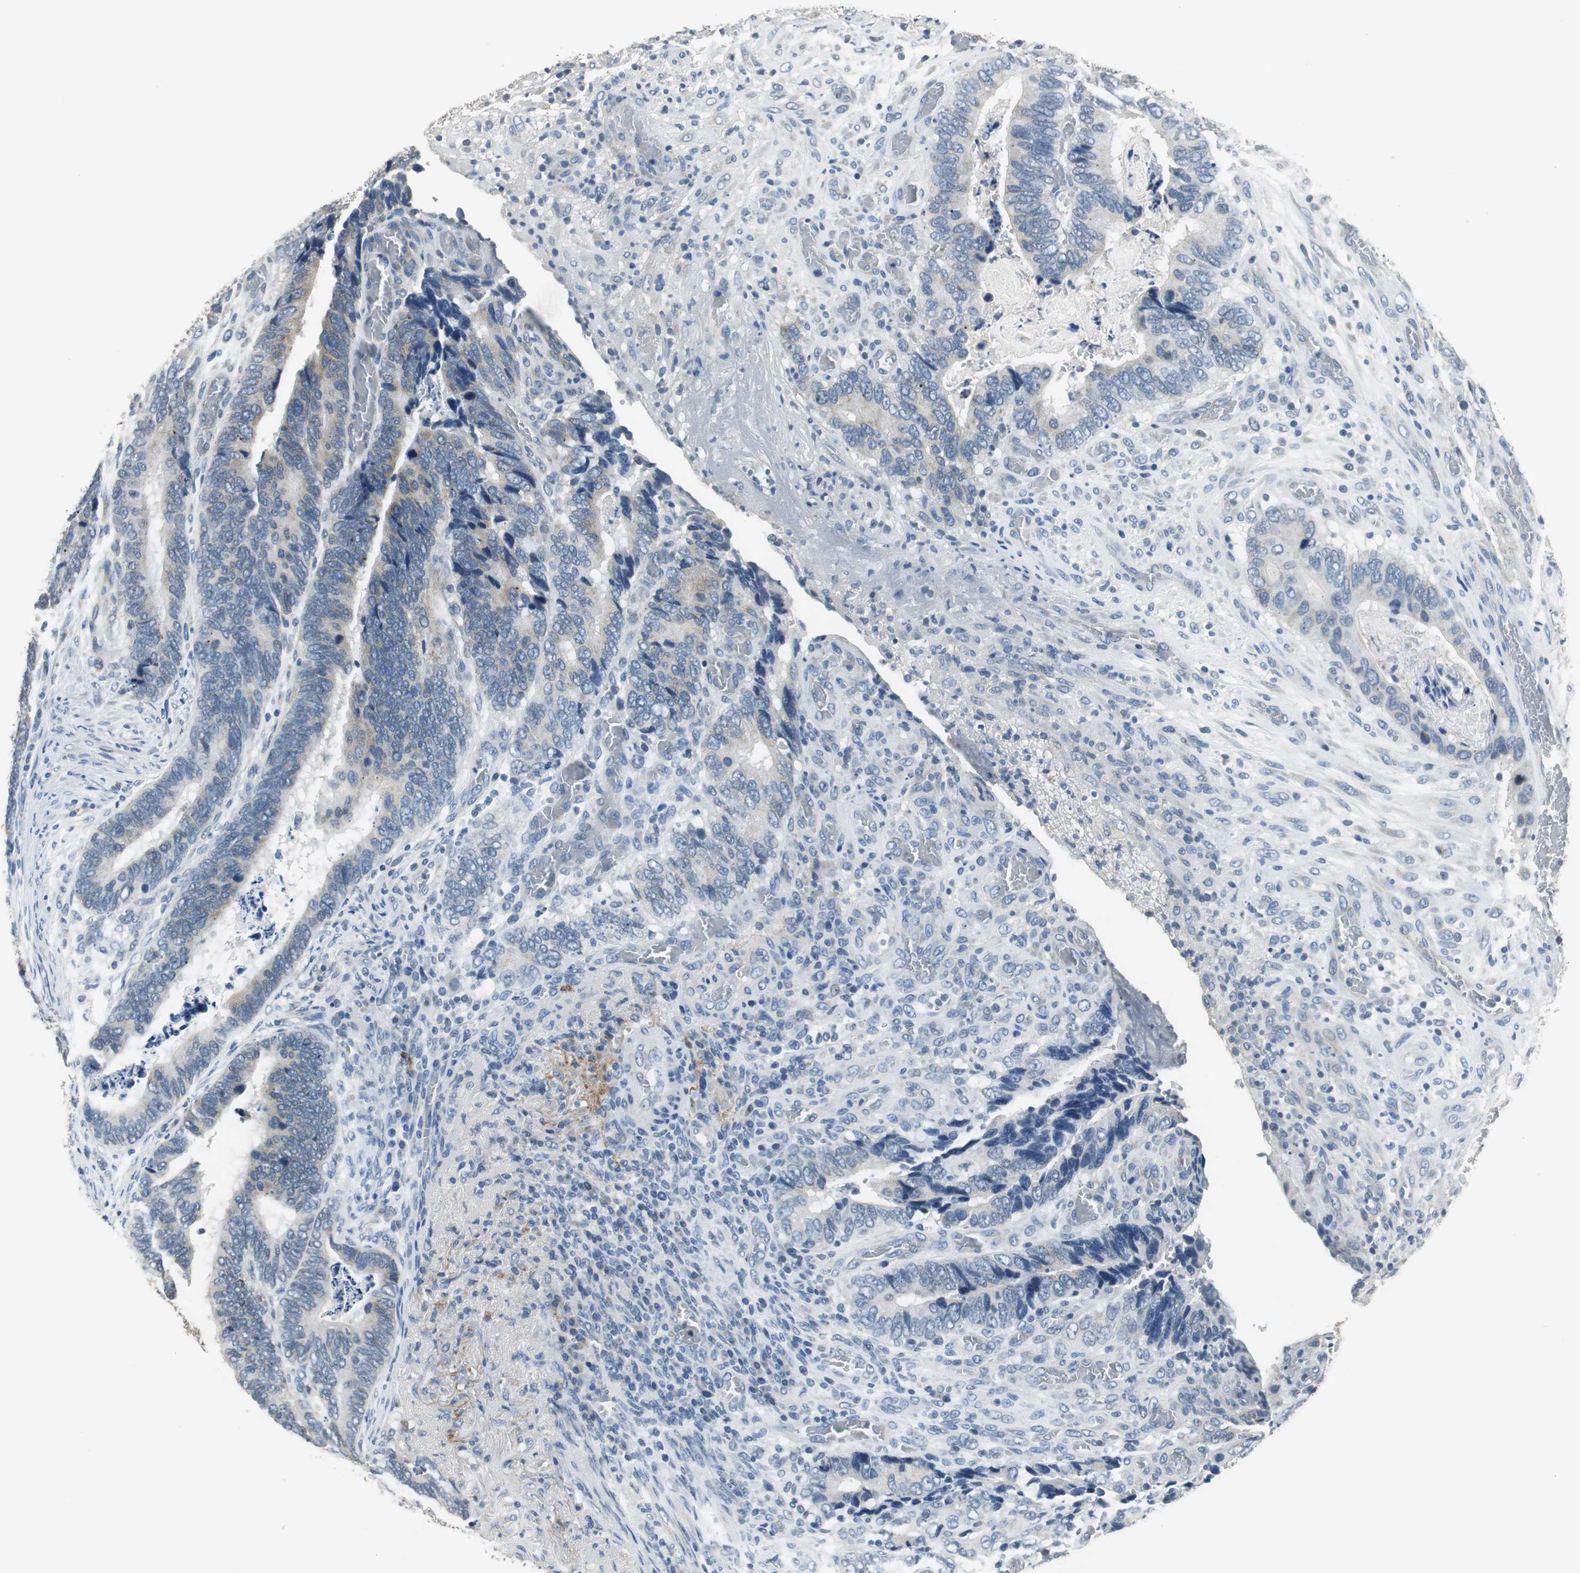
{"staining": {"intensity": "weak", "quantity": "<25%", "location": "cytoplasmic/membranous"}, "tissue": "colorectal cancer", "cell_type": "Tumor cells", "image_type": "cancer", "snomed": [{"axis": "morphology", "description": "Adenocarcinoma, NOS"}, {"axis": "topography", "description": "Colon"}], "caption": "High power microscopy micrograph of an immunohistochemistry (IHC) micrograph of colorectal cancer, revealing no significant staining in tumor cells.", "gene": "MTIF2", "patient": {"sex": "male", "age": 72}}